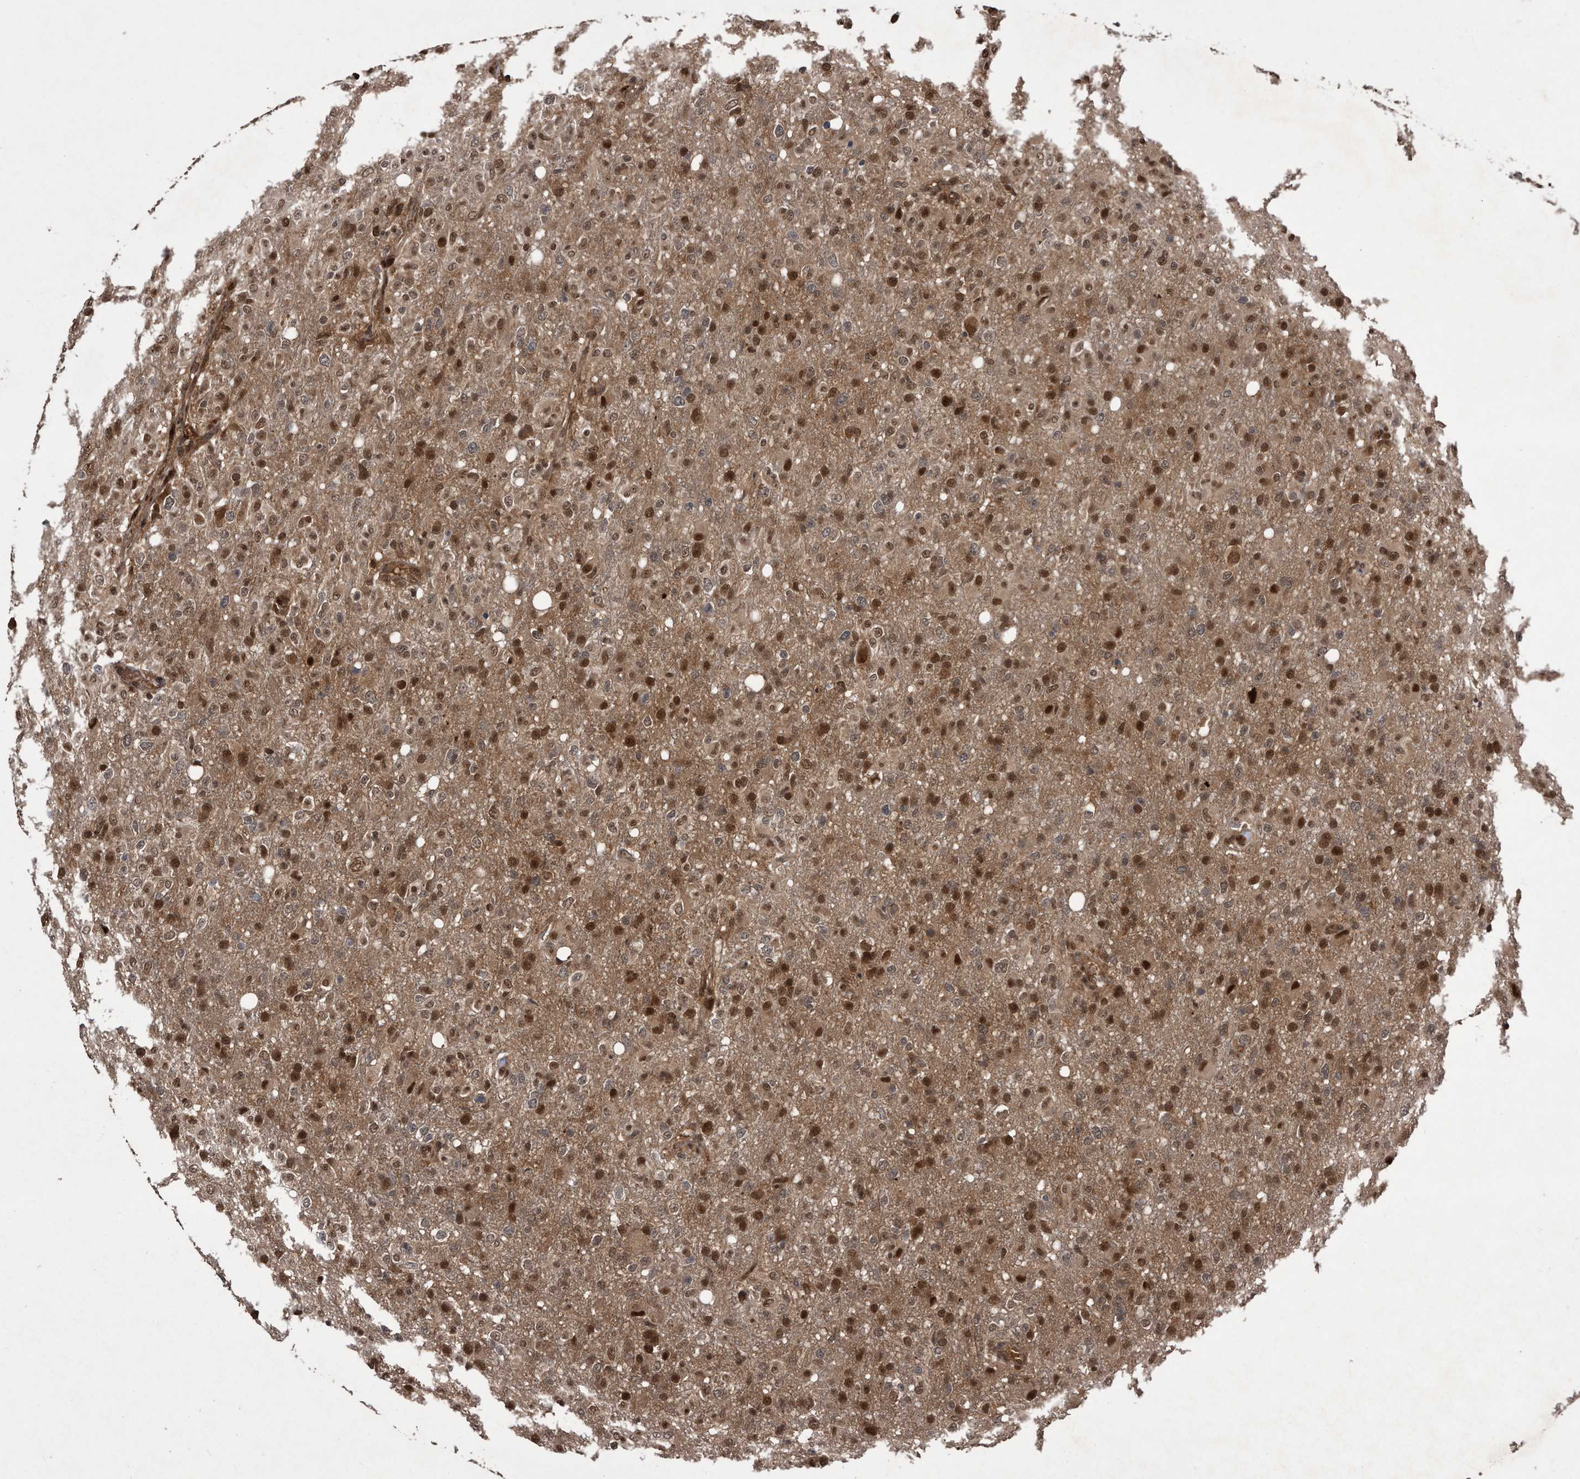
{"staining": {"intensity": "moderate", "quantity": ">75%", "location": "cytoplasmic/membranous,nuclear"}, "tissue": "glioma", "cell_type": "Tumor cells", "image_type": "cancer", "snomed": [{"axis": "morphology", "description": "Glioma, malignant, High grade"}, {"axis": "topography", "description": "Brain"}], "caption": "Malignant high-grade glioma stained for a protein (brown) shows moderate cytoplasmic/membranous and nuclear positive expression in approximately >75% of tumor cells.", "gene": "RAD23B", "patient": {"sex": "female", "age": 57}}